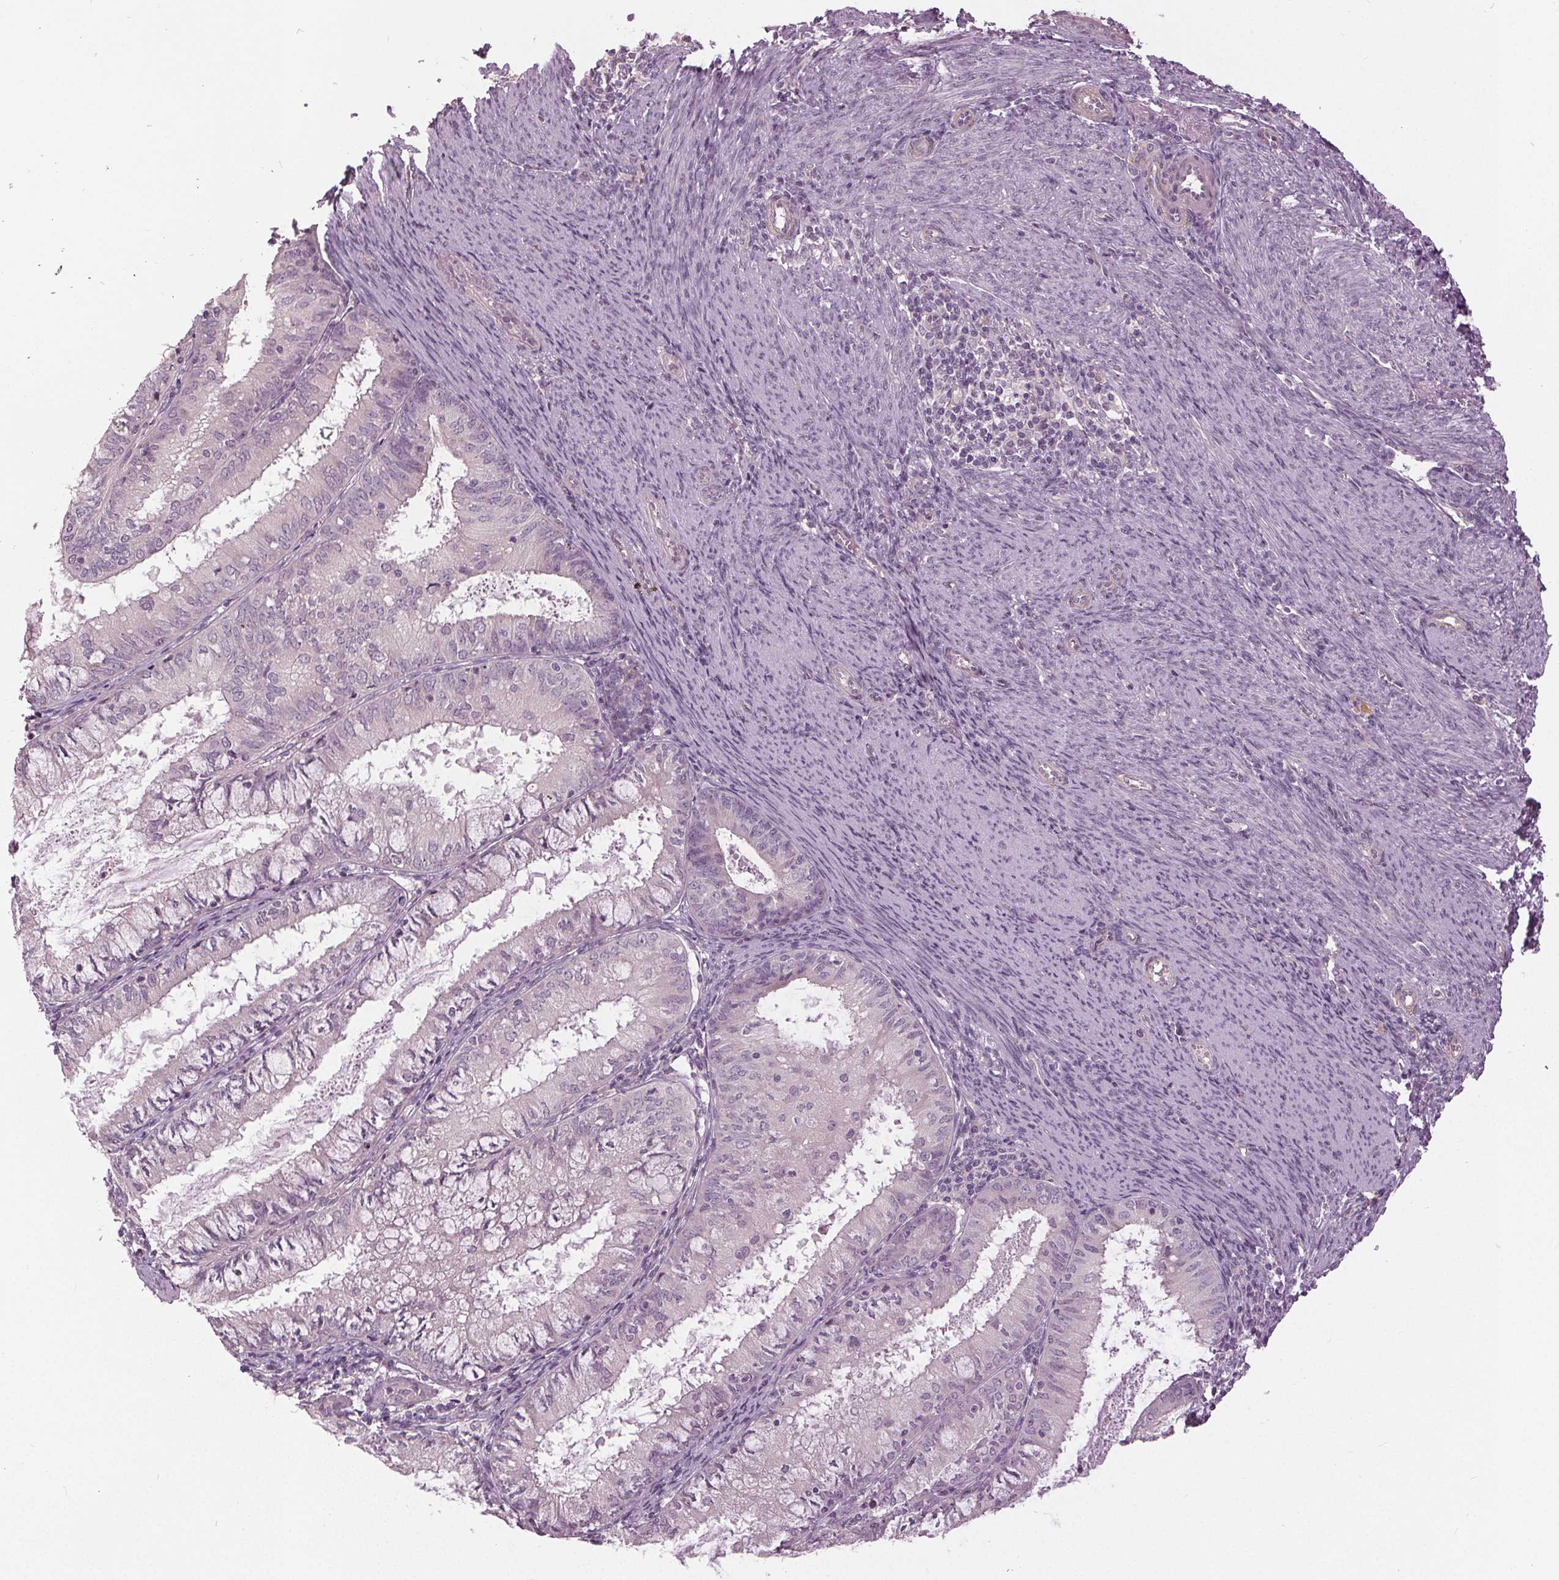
{"staining": {"intensity": "negative", "quantity": "none", "location": "none"}, "tissue": "endometrial cancer", "cell_type": "Tumor cells", "image_type": "cancer", "snomed": [{"axis": "morphology", "description": "Adenocarcinoma, NOS"}, {"axis": "topography", "description": "Endometrium"}], "caption": "The immunohistochemistry (IHC) image has no significant staining in tumor cells of endometrial cancer (adenocarcinoma) tissue.", "gene": "KLK13", "patient": {"sex": "female", "age": 57}}